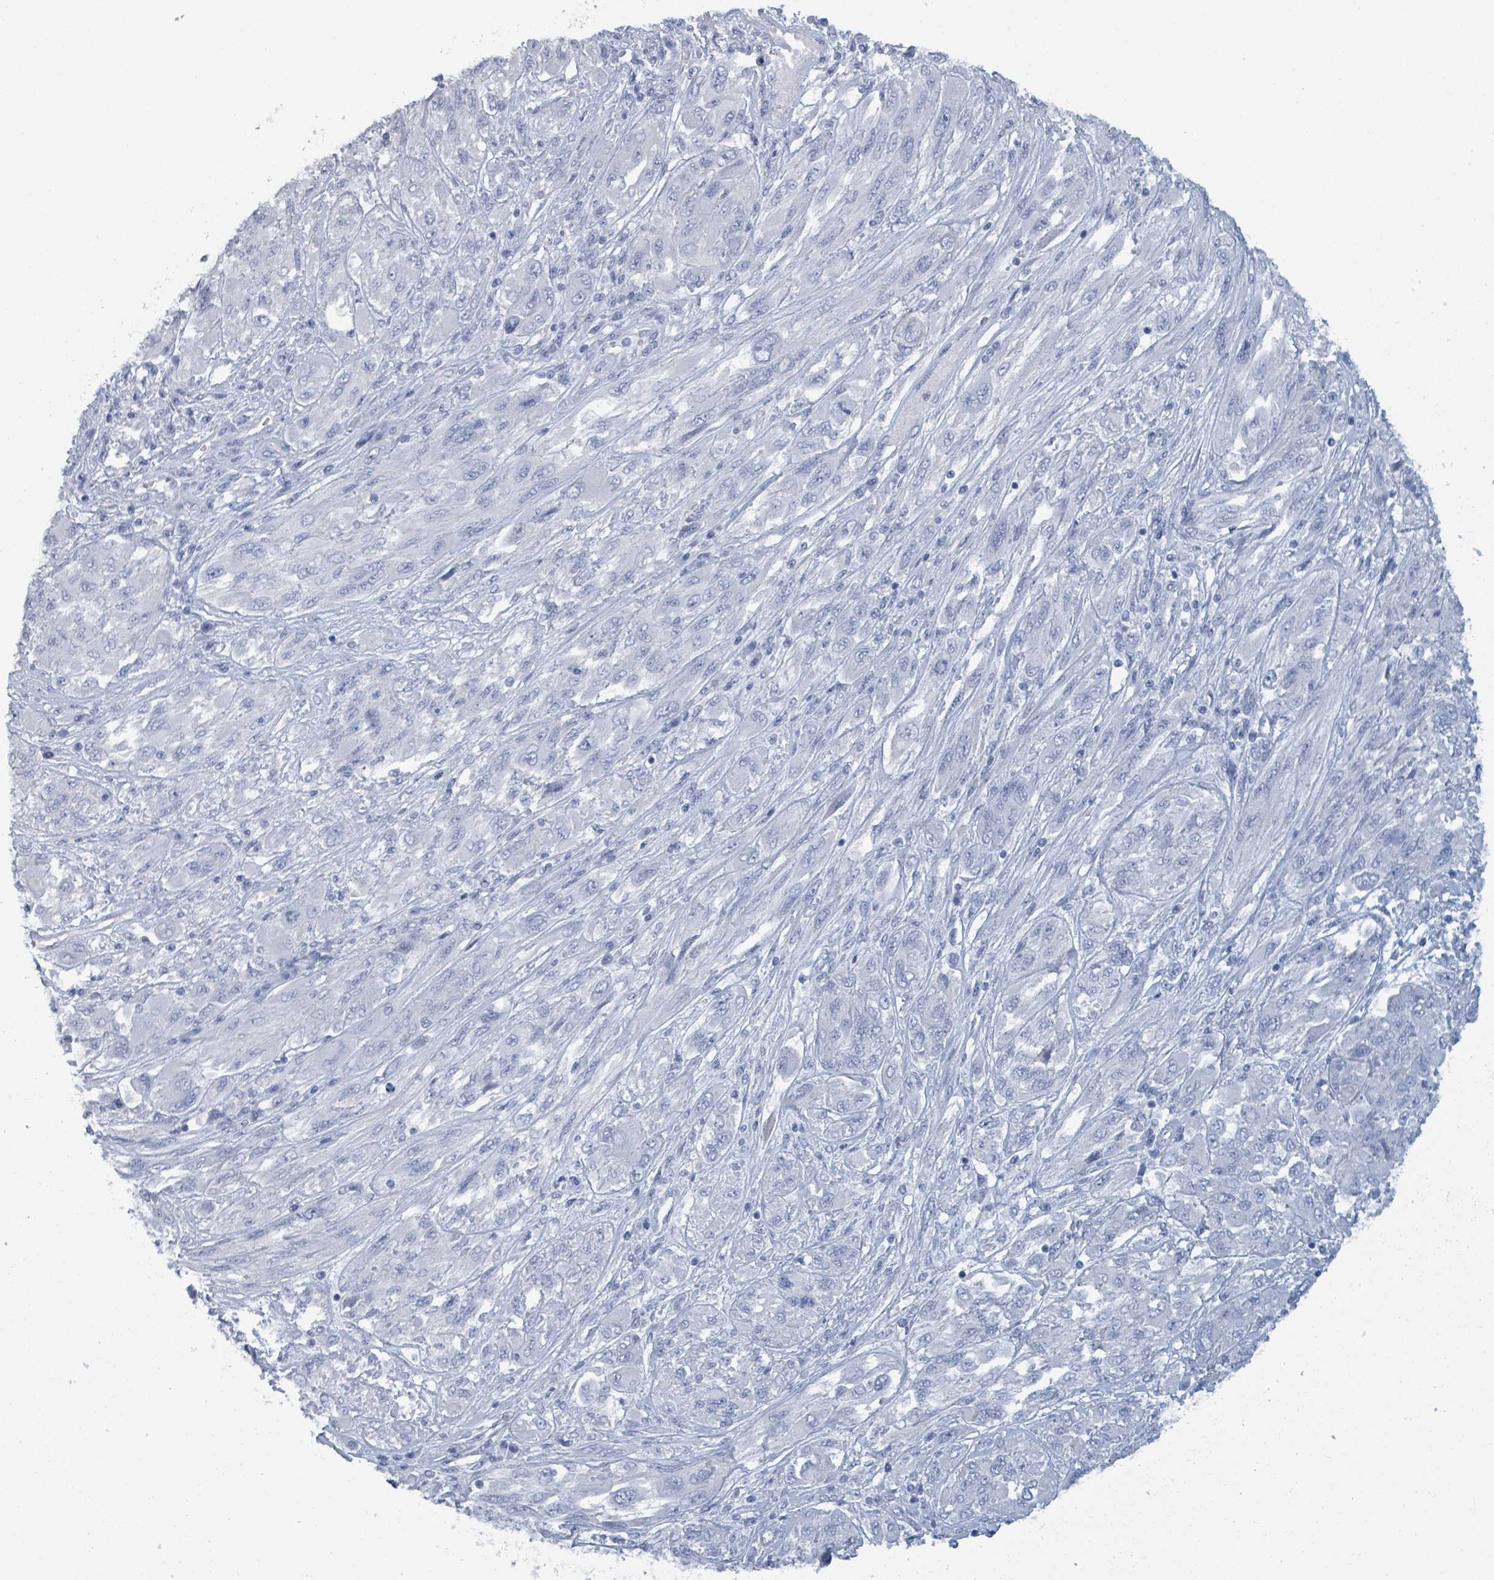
{"staining": {"intensity": "negative", "quantity": "none", "location": "none"}, "tissue": "melanoma", "cell_type": "Tumor cells", "image_type": "cancer", "snomed": [{"axis": "morphology", "description": "Malignant melanoma, NOS"}, {"axis": "topography", "description": "Skin"}], "caption": "Melanoma was stained to show a protein in brown. There is no significant positivity in tumor cells.", "gene": "VPS13D", "patient": {"sex": "female", "age": 91}}